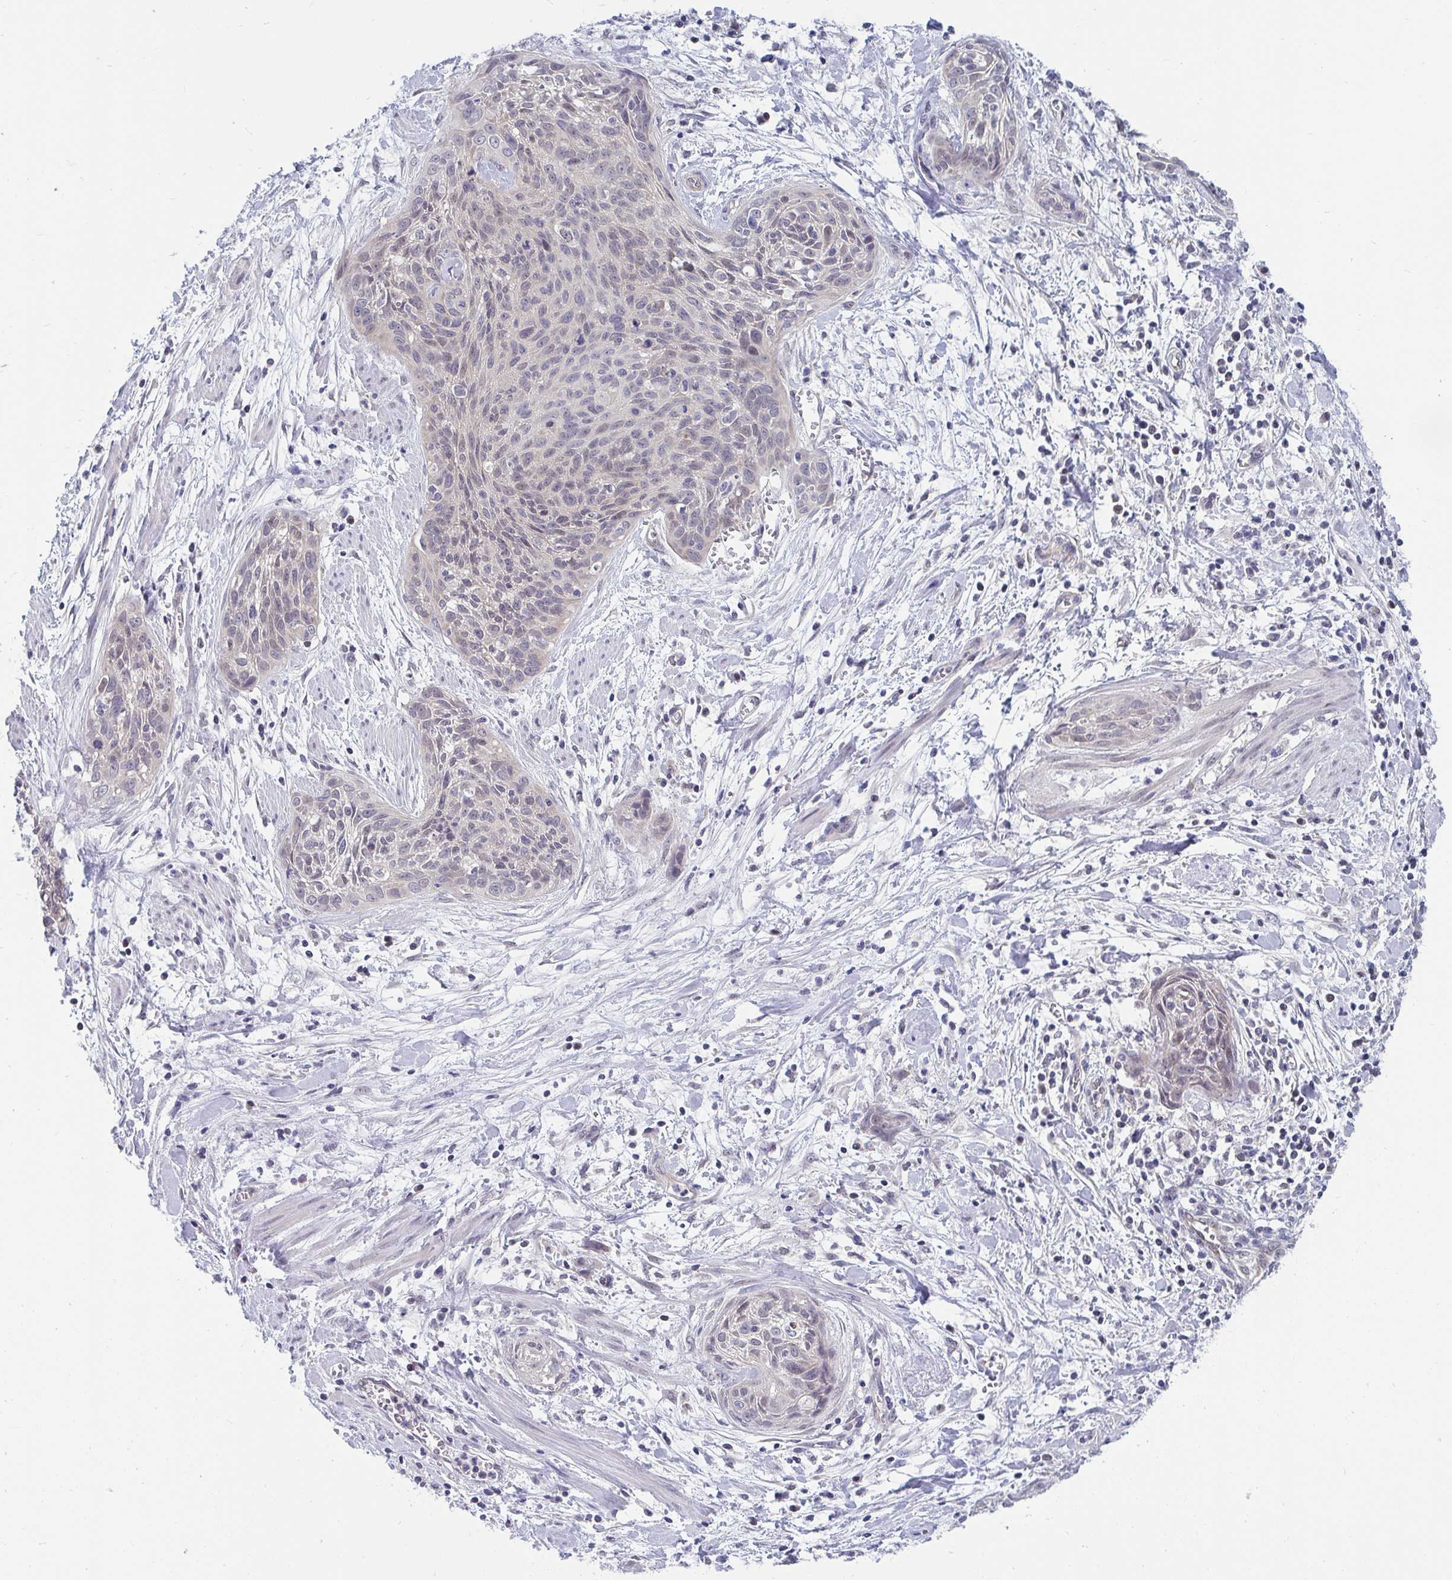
{"staining": {"intensity": "negative", "quantity": "none", "location": "none"}, "tissue": "cervical cancer", "cell_type": "Tumor cells", "image_type": "cancer", "snomed": [{"axis": "morphology", "description": "Squamous cell carcinoma, NOS"}, {"axis": "topography", "description": "Cervix"}], "caption": "The immunohistochemistry (IHC) image has no significant positivity in tumor cells of cervical cancer (squamous cell carcinoma) tissue. (DAB (3,3'-diaminobenzidine) IHC with hematoxylin counter stain).", "gene": "MROH8", "patient": {"sex": "female", "age": 55}}